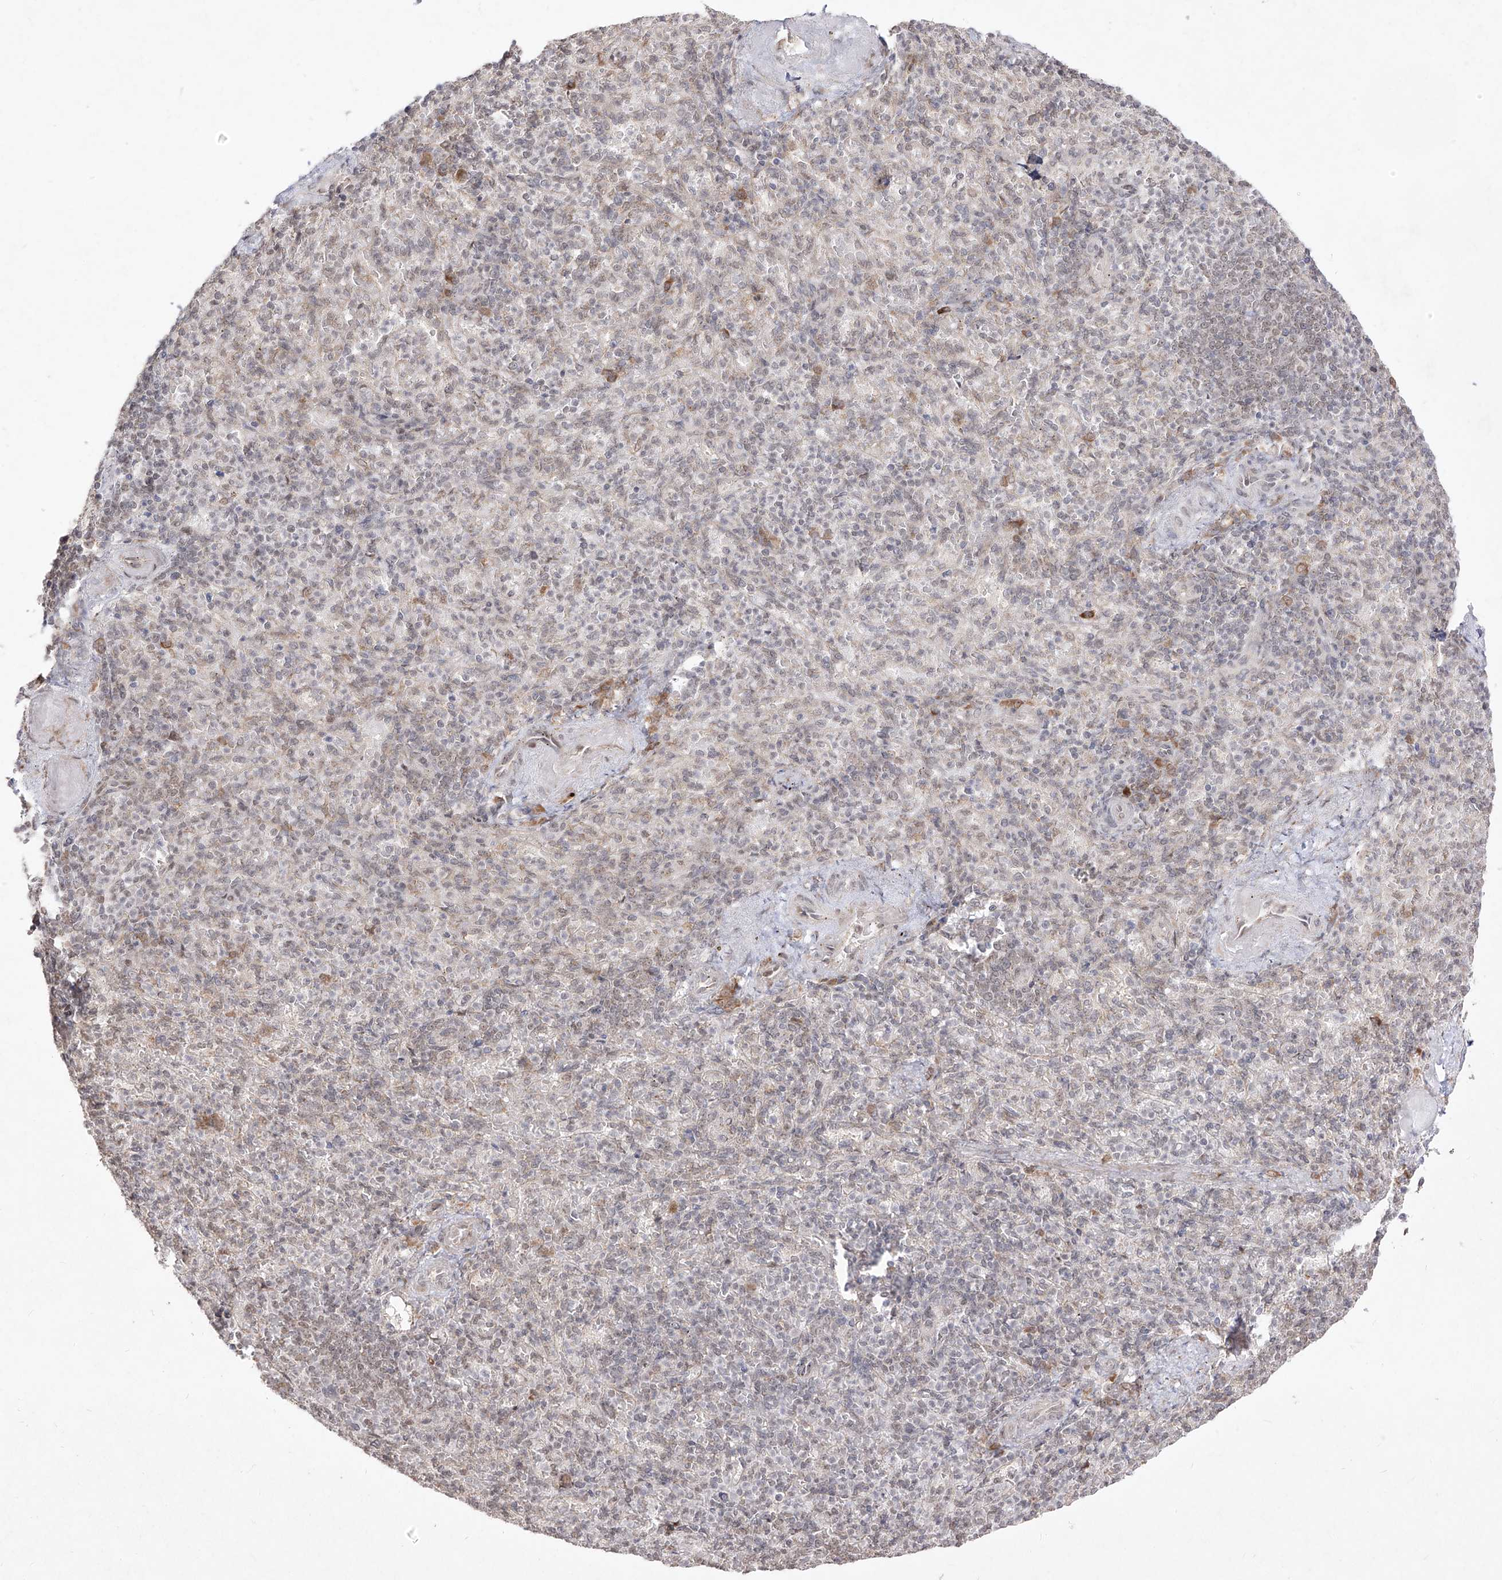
{"staining": {"intensity": "weak", "quantity": "<25%", "location": "nuclear"}, "tissue": "spleen", "cell_type": "Cells in red pulp", "image_type": "normal", "snomed": [{"axis": "morphology", "description": "Normal tissue, NOS"}, {"axis": "topography", "description": "Spleen"}], "caption": "Immunohistochemistry micrograph of benign spleen: spleen stained with DAB (3,3'-diaminobenzidine) shows no significant protein staining in cells in red pulp. (Stains: DAB IHC with hematoxylin counter stain, Microscopy: brightfield microscopy at high magnification).", "gene": "SNRNP27", "patient": {"sex": "female", "age": 74}}